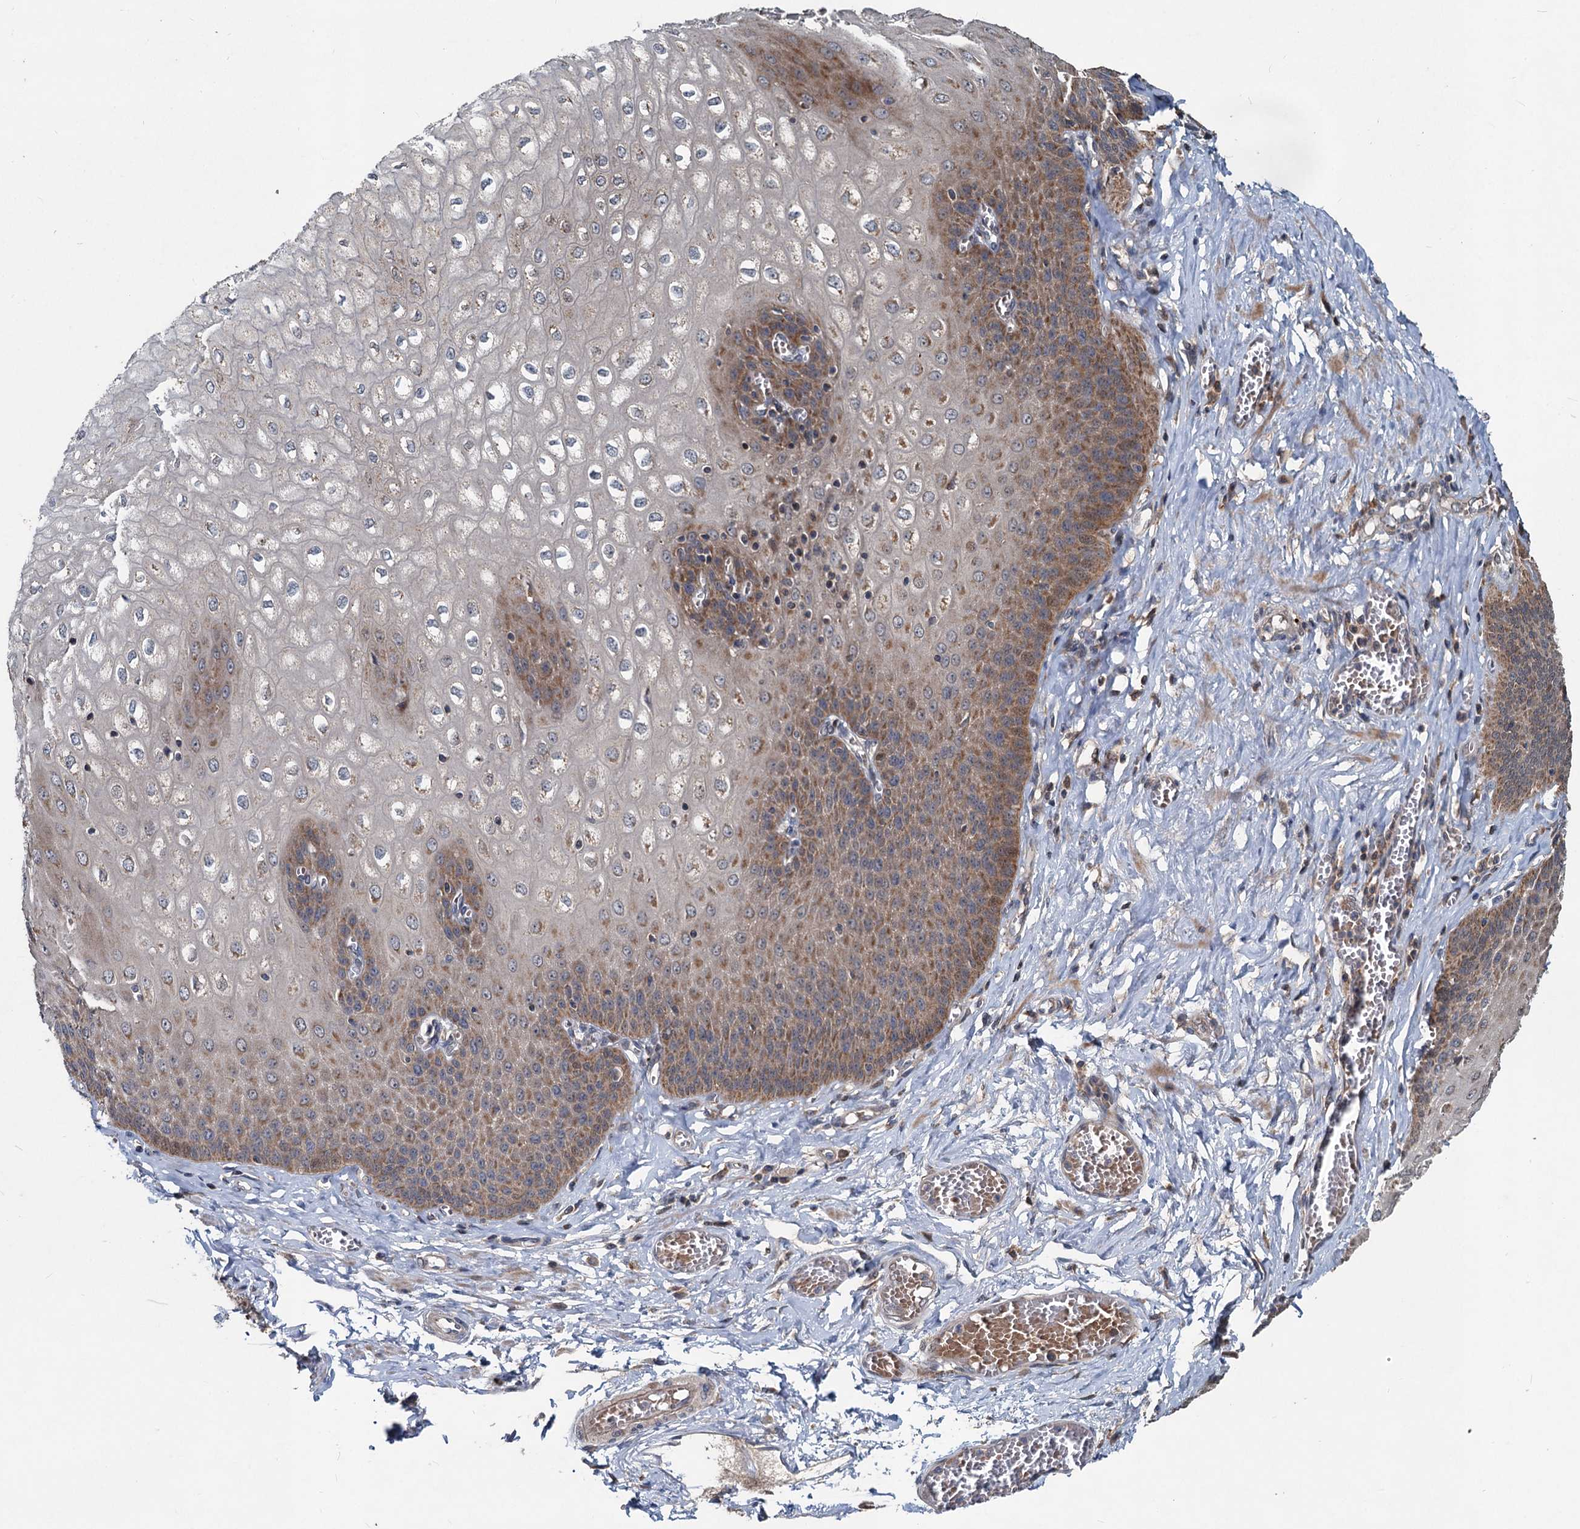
{"staining": {"intensity": "moderate", "quantity": "25%-75%", "location": "cytoplasmic/membranous"}, "tissue": "esophagus", "cell_type": "Squamous epithelial cells", "image_type": "normal", "snomed": [{"axis": "morphology", "description": "Normal tissue, NOS"}, {"axis": "topography", "description": "Esophagus"}], "caption": "Immunohistochemistry (DAB (3,3'-diaminobenzidine)) staining of normal esophagus demonstrates moderate cytoplasmic/membranous protein positivity in approximately 25%-75% of squamous epithelial cells.", "gene": "OTUB1", "patient": {"sex": "male", "age": 60}}